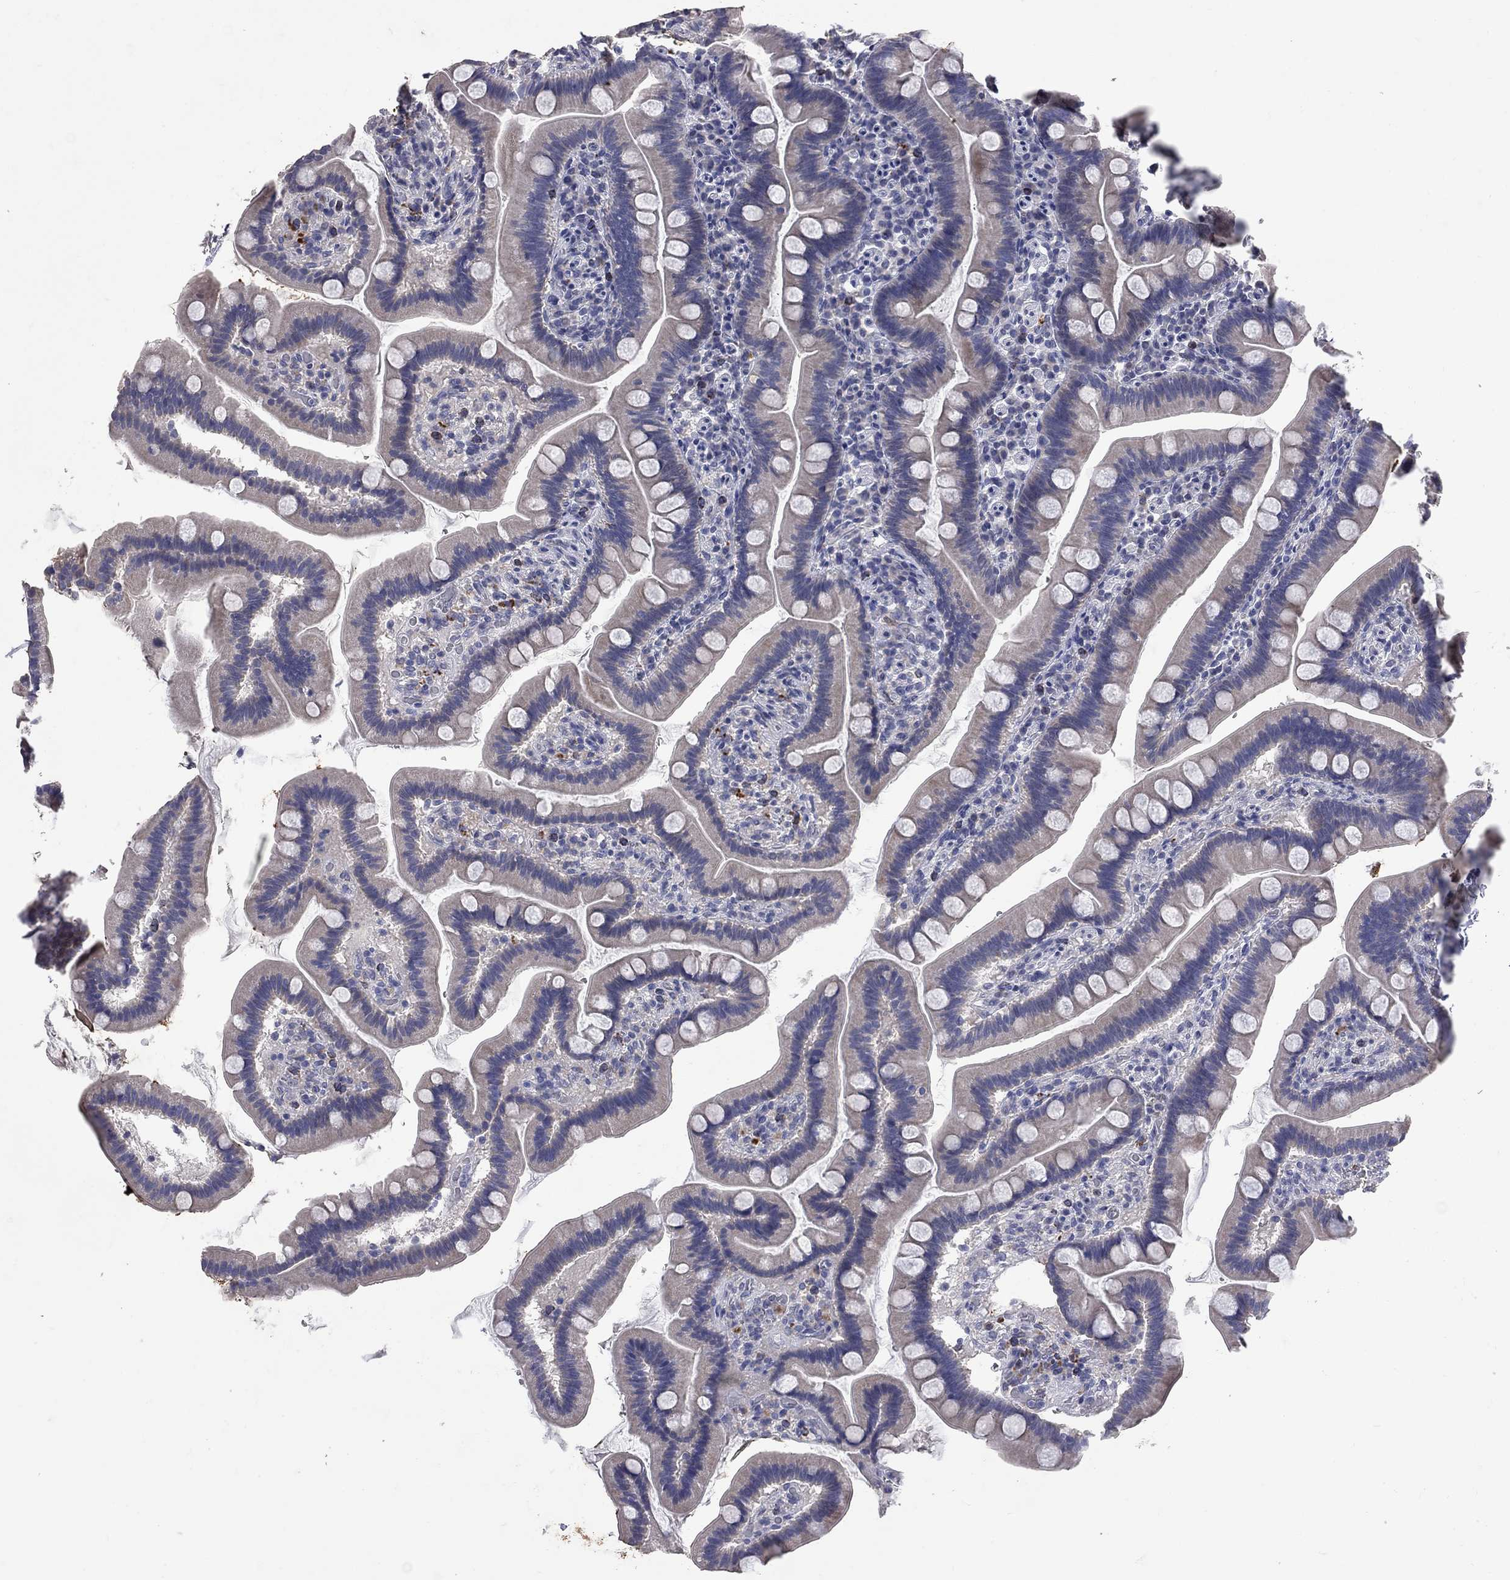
{"staining": {"intensity": "moderate", "quantity": "<25%", "location": "cytoplasmic/membranous"}, "tissue": "duodenum", "cell_type": "Glandular cells", "image_type": "normal", "snomed": [{"axis": "morphology", "description": "Normal tissue, NOS"}, {"axis": "topography", "description": "Duodenum"}], "caption": "Moderate cytoplasmic/membranous expression is appreciated in about <25% of glandular cells in normal duodenum.", "gene": "NOS2", "patient": {"sex": "male", "age": 59}}